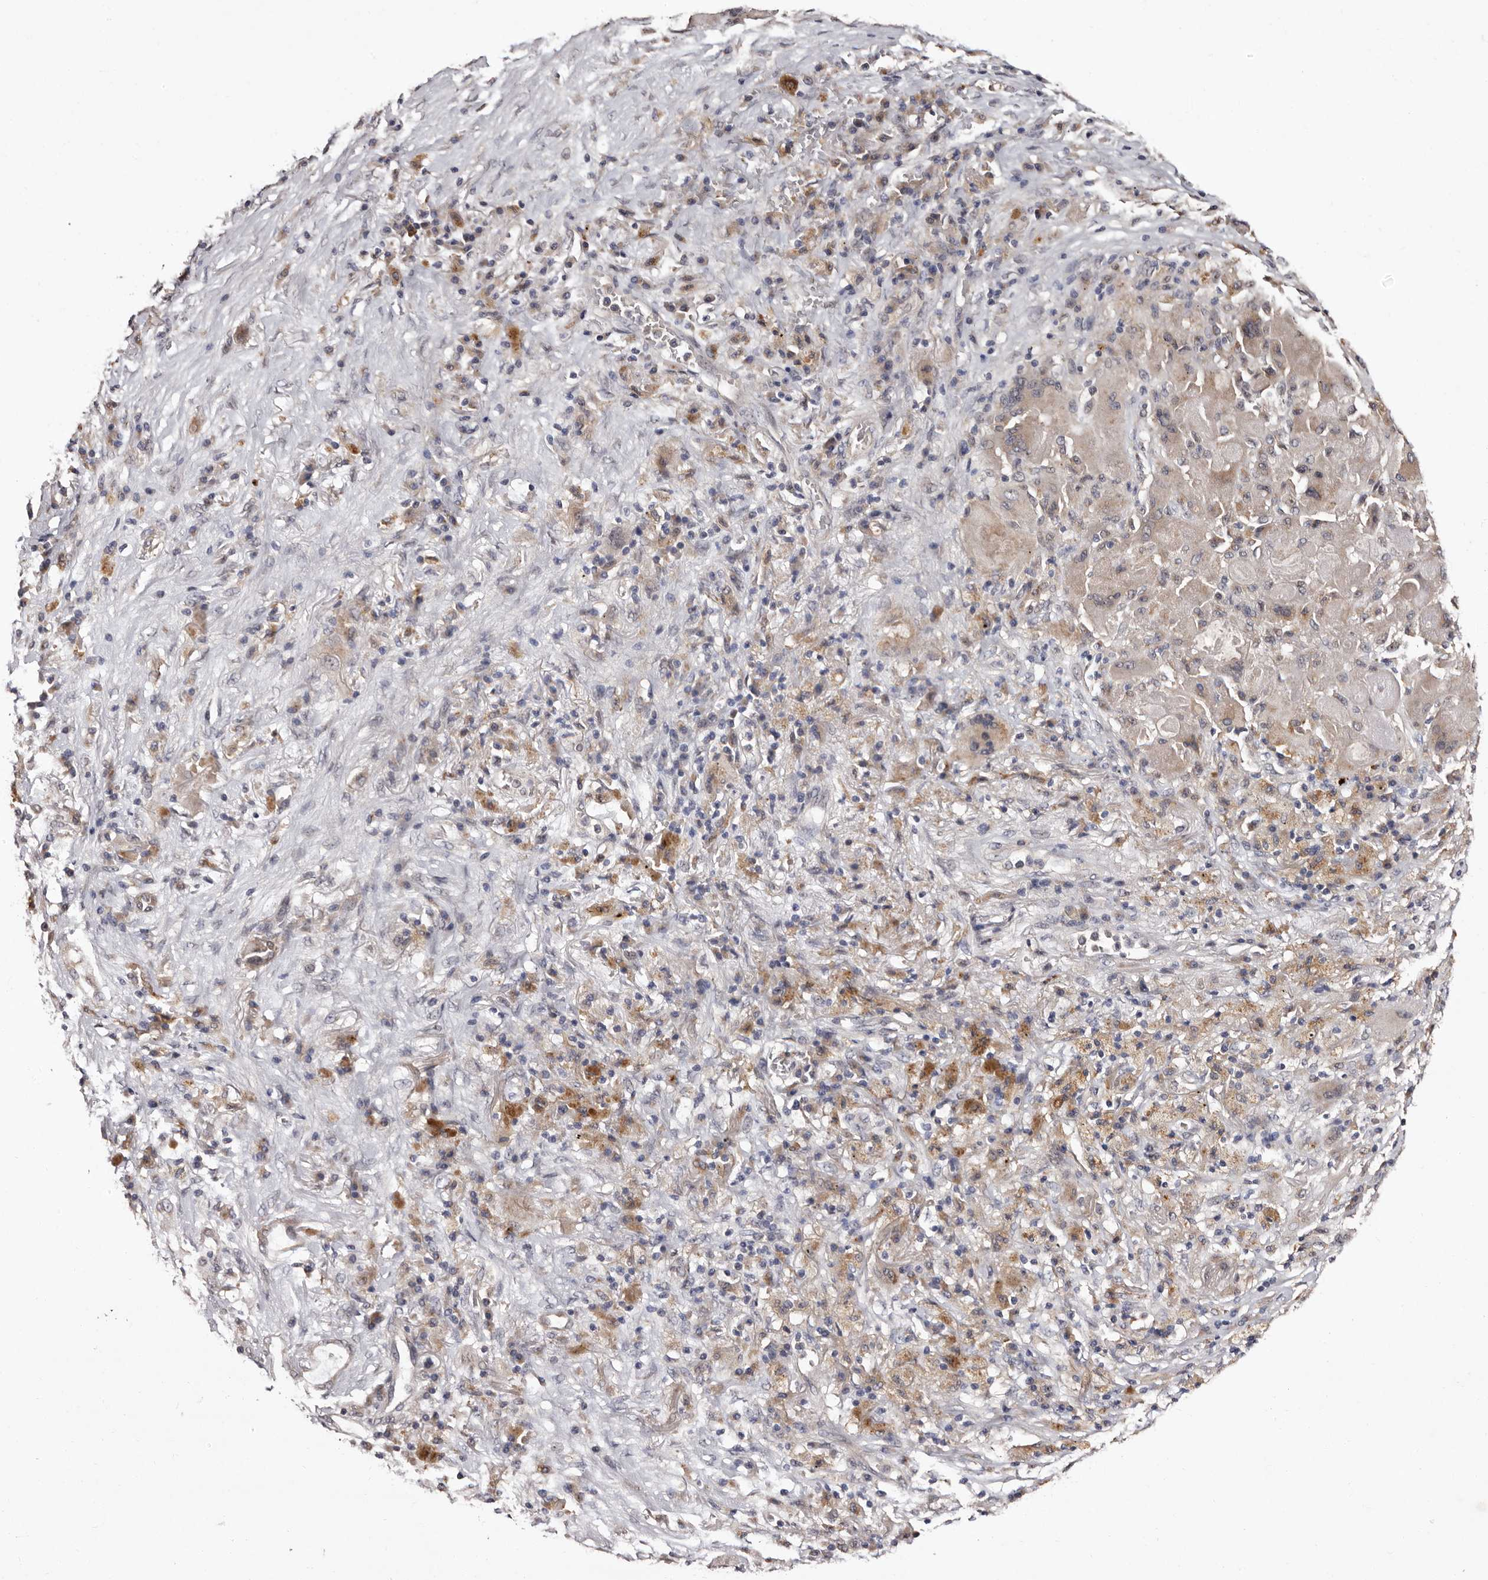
{"staining": {"intensity": "weak", "quantity": "<25%", "location": "cytoplasmic/membranous"}, "tissue": "lung cancer", "cell_type": "Tumor cells", "image_type": "cancer", "snomed": [{"axis": "morphology", "description": "Squamous cell carcinoma, NOS"}, {"axis": "topography", "description": "Lung"}], "caption": "Immunohistochemistry (IHC) histopathology image of neoplastic tissue: lung squamous cell carcinoma stained with DAB (3,3'-diaminobenzidine) exhibits no significant protein expression in tumor cells.", "gene": "FAM91A1", "patient": {"sex": "male", "age": 61}}